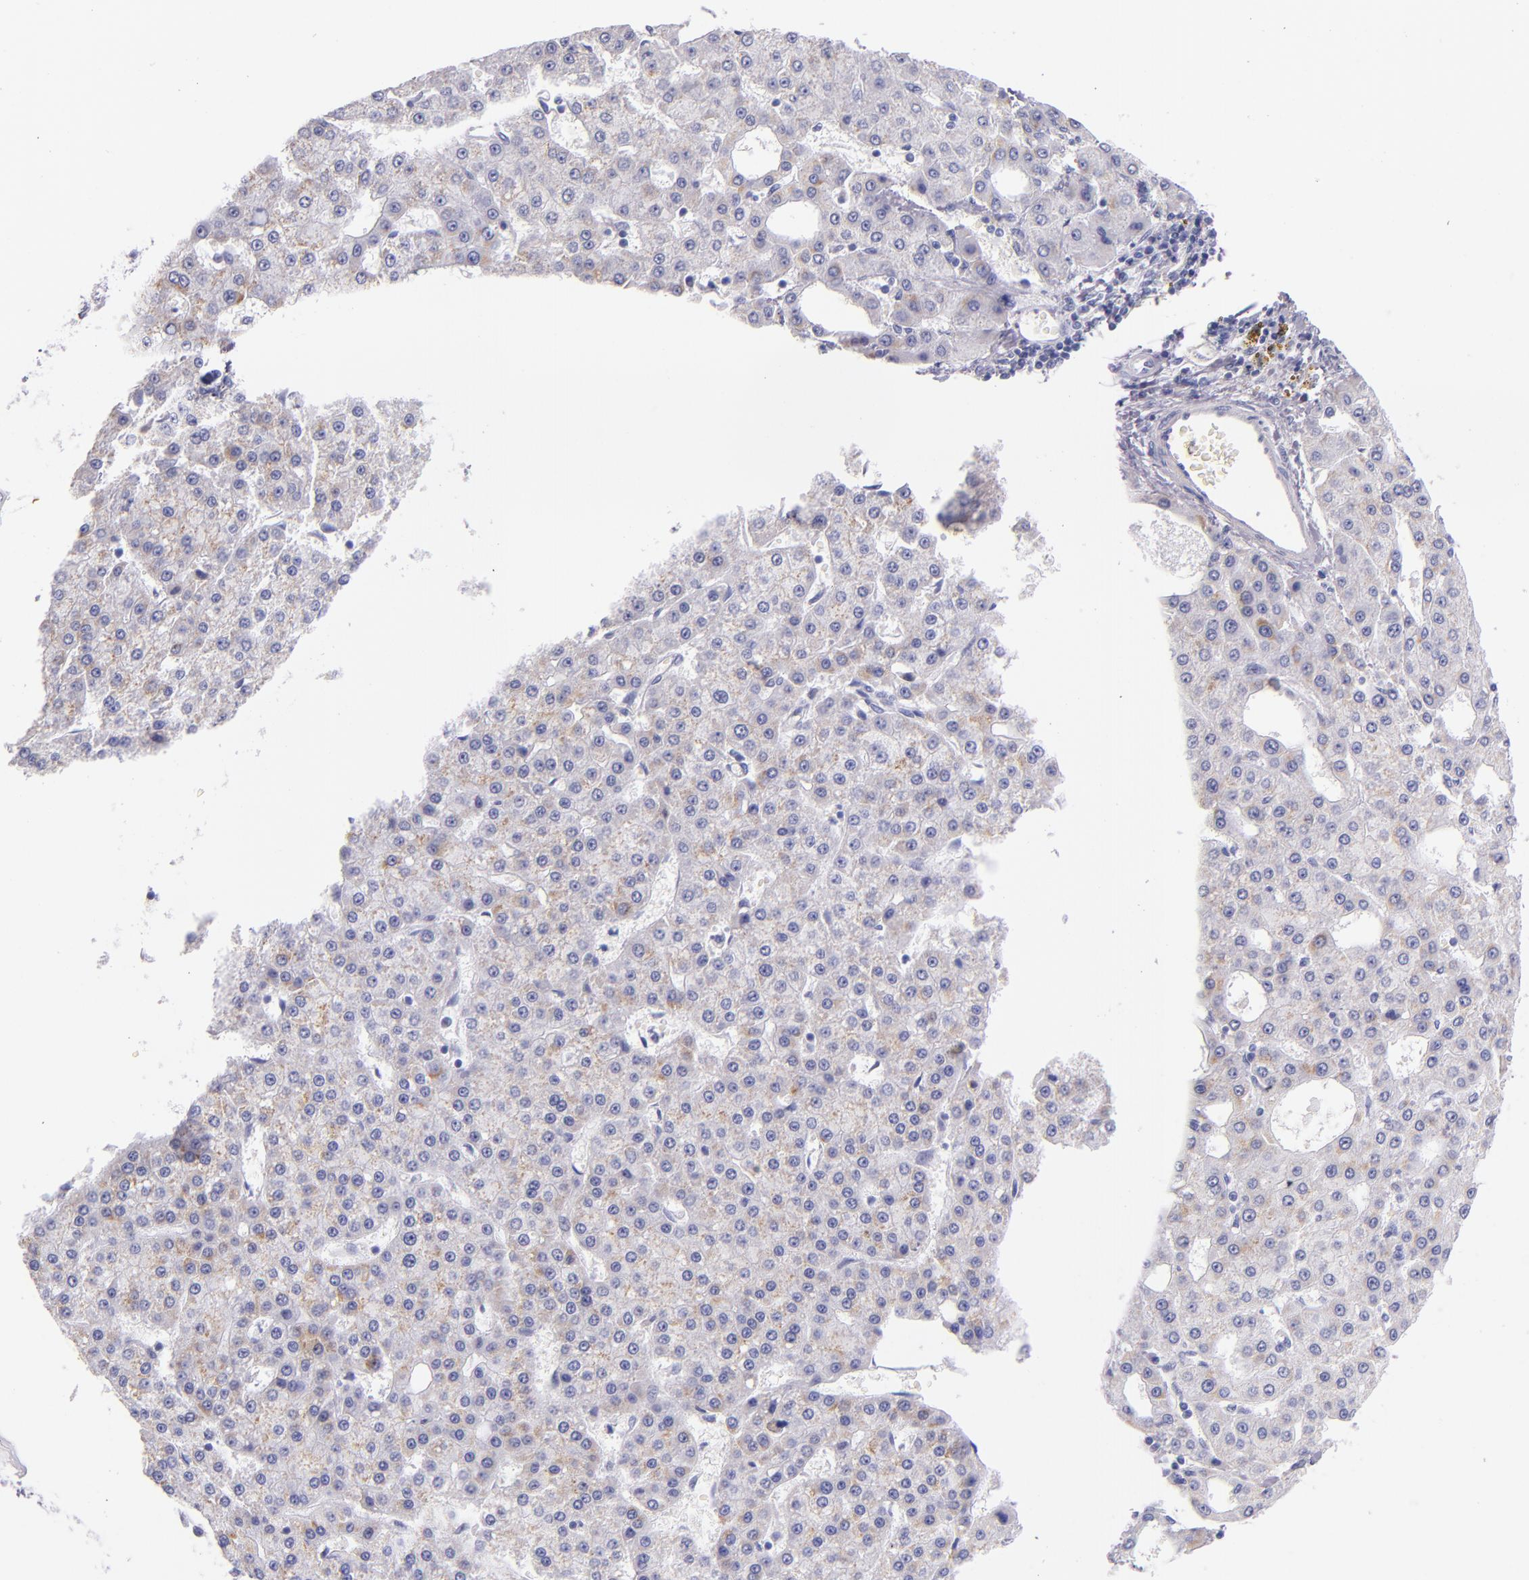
{"staining": {"intensity": "weak", "quantity": "25%-75%", "location": "cytoplasmic/membranous"}, "tissue": "liver cancer", "cell_type": "Tumor cells", "image_type": "cancer", "snomed": [{"axis": "morphology", "description": "Carcinoma, Hepatocellular, NOS"}, {"axis": "topography", "description": "Liver"}], "caption": "Immunohistochemical staining of hepatocellular carcinoma (liver) demonstrates low levels of weak cytoplasmic/membranous expression in about 25%-75% of tumor cells.", "gene": "IRF4", "patient": {"sex": "male", "age": 47}}